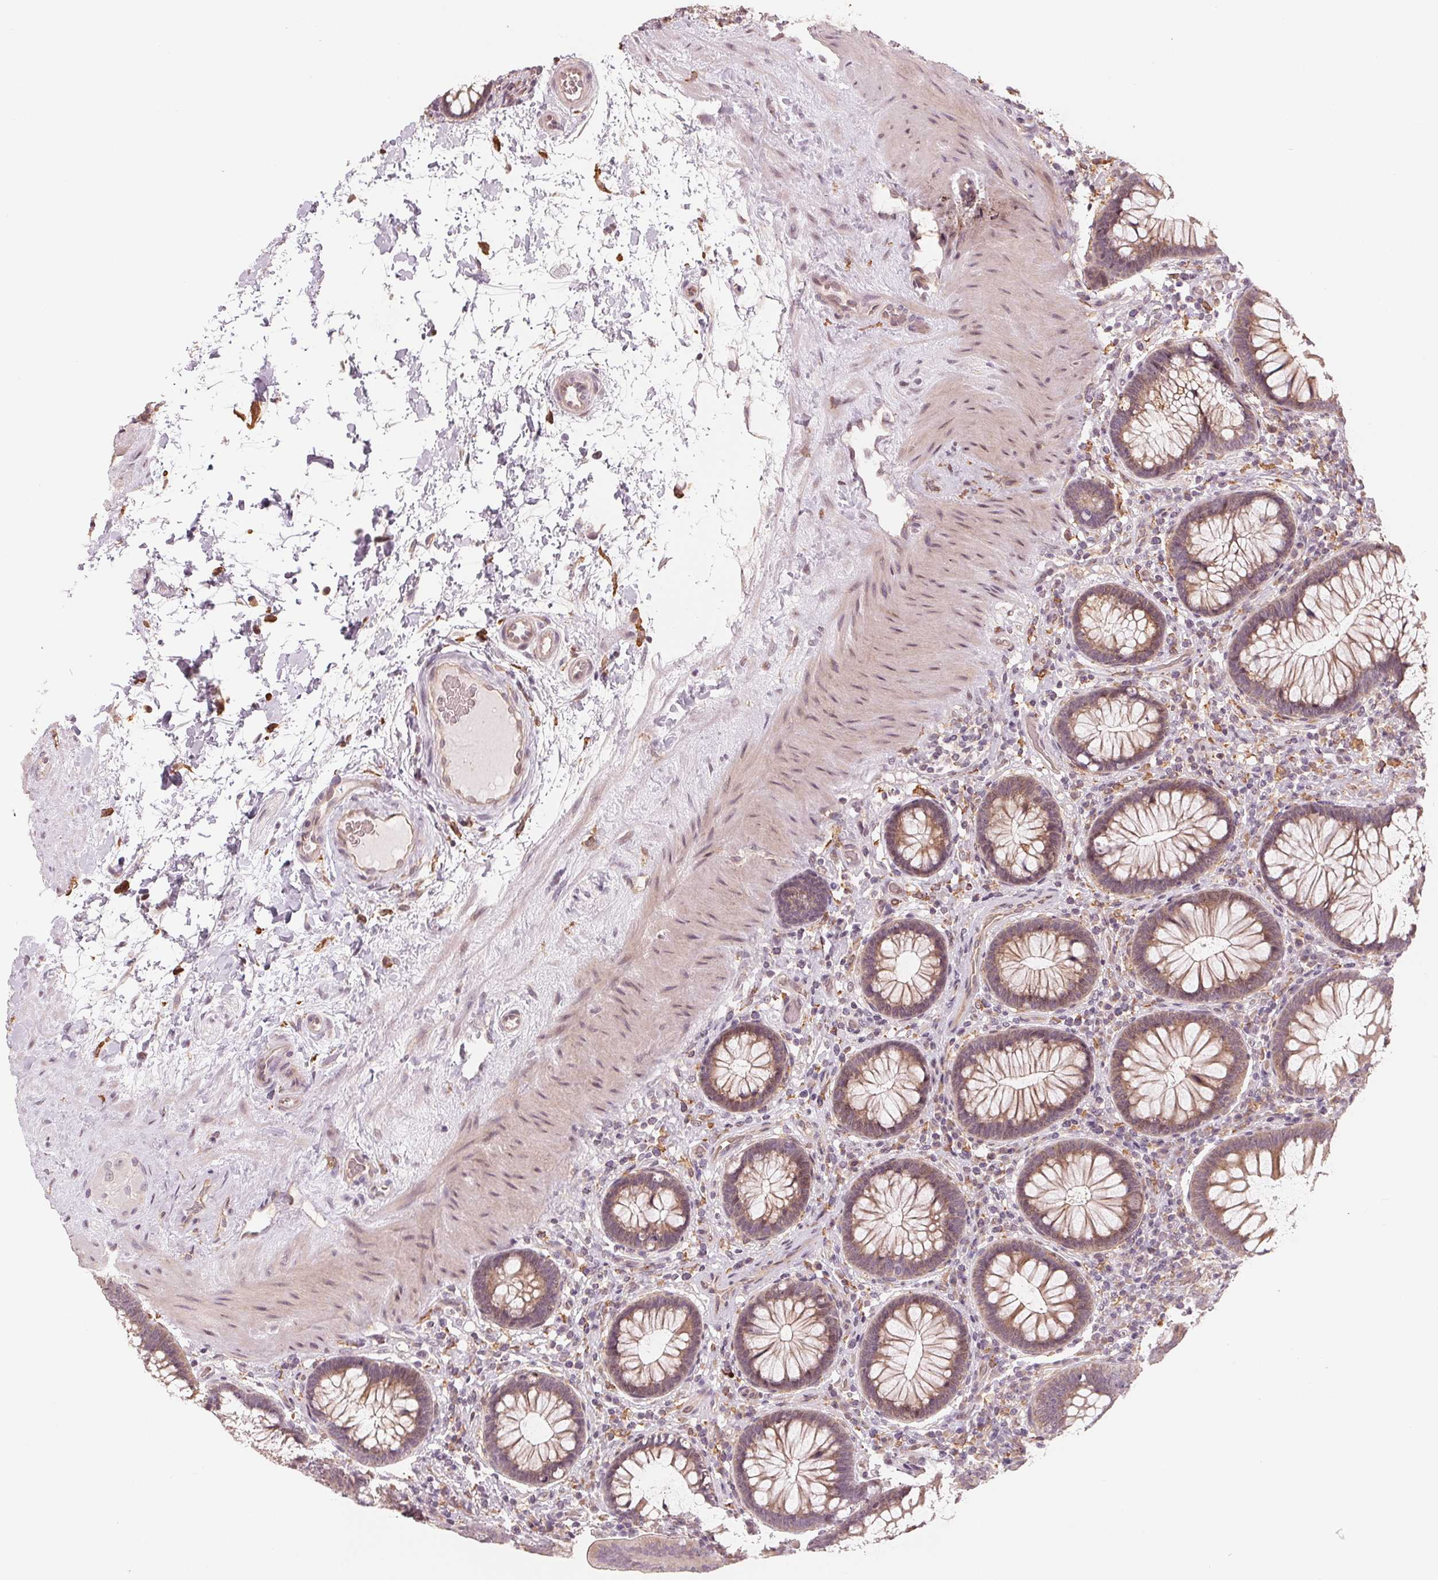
{"staining": {"intensity": "weak", "quantity": "<25%", "location": "cytoplasmic/membranous"}, "tissue": "colon", "cell_type": "Endothelial cells", "image_type": "normal", "snomed": [{"axis": "morphology", "description": "Normal tissue, NOS"}, {"axis": "morphology", "description": "Adenoma, NOS"}, {"axis": "topography", "description": "Soft tissue"}, {"axis": "topography", "description": "Colon"}], "caption": "Immunohistochemical staining of unremarkable colon exhibits no significant staining in endothelial cells. Nuclei are stained in blue.", "gene": "IL9R", "patient": {"sex": "male", "age": 47}}